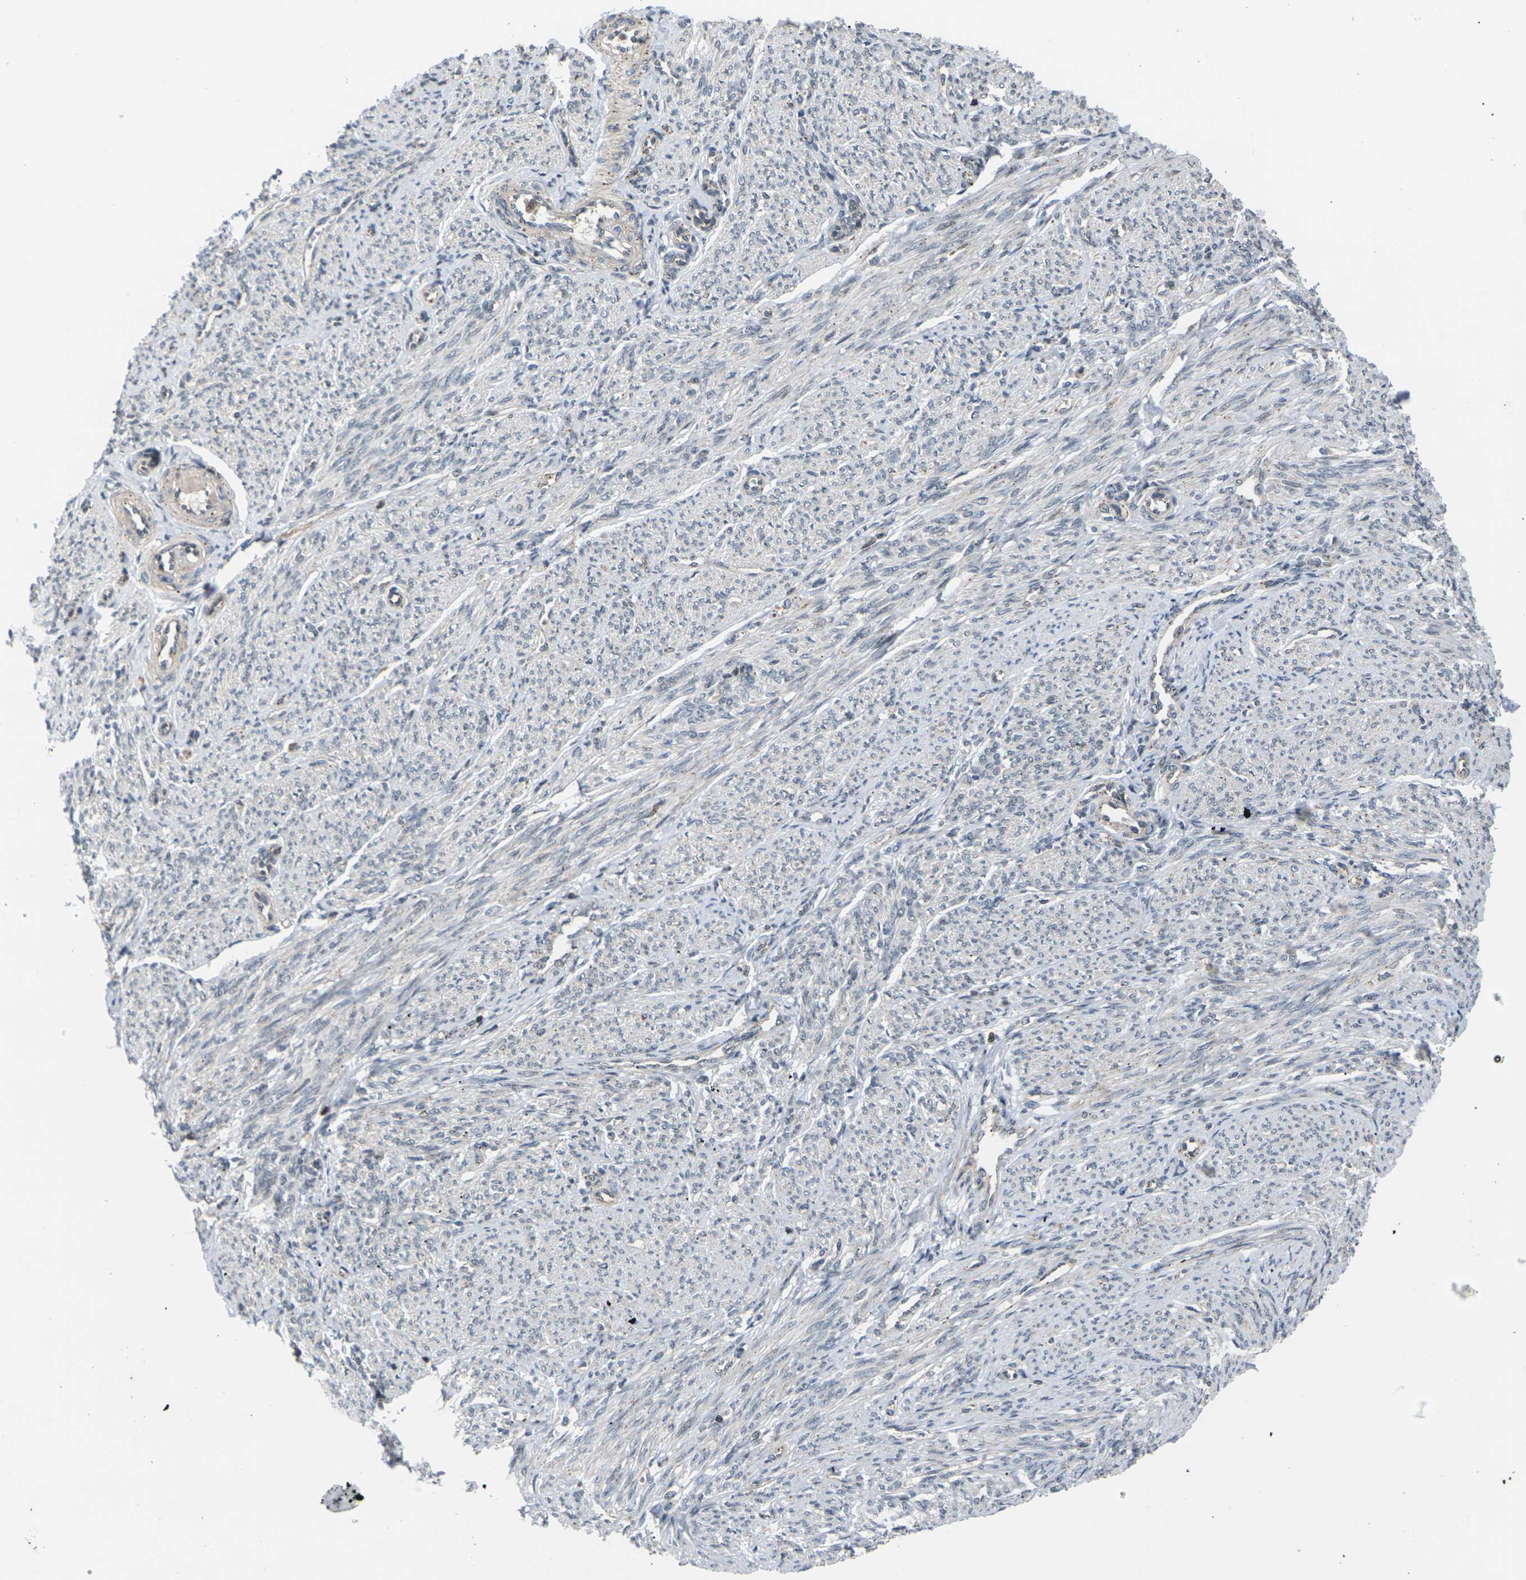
{"staining": {"intensity": "weak", "quantity": "<25%", "location": "cytoplasmic/membranous"}, "tissue": "smooth muscle", "cell_type": "Smooth muscle cells", "image_type": "normal", "snomed": [{"axis": "morphology", "description": "Normal tissue, NOS"}, {"axis": "topography", "description": "Smooth muscle"}], "caption": "Normal smooth muscle was stained to show a protein in brown. There is no significant expression in smooth muscle cells.", "gene": "RPS6KA3", "patient": {"sex": "female", "age": 65}}